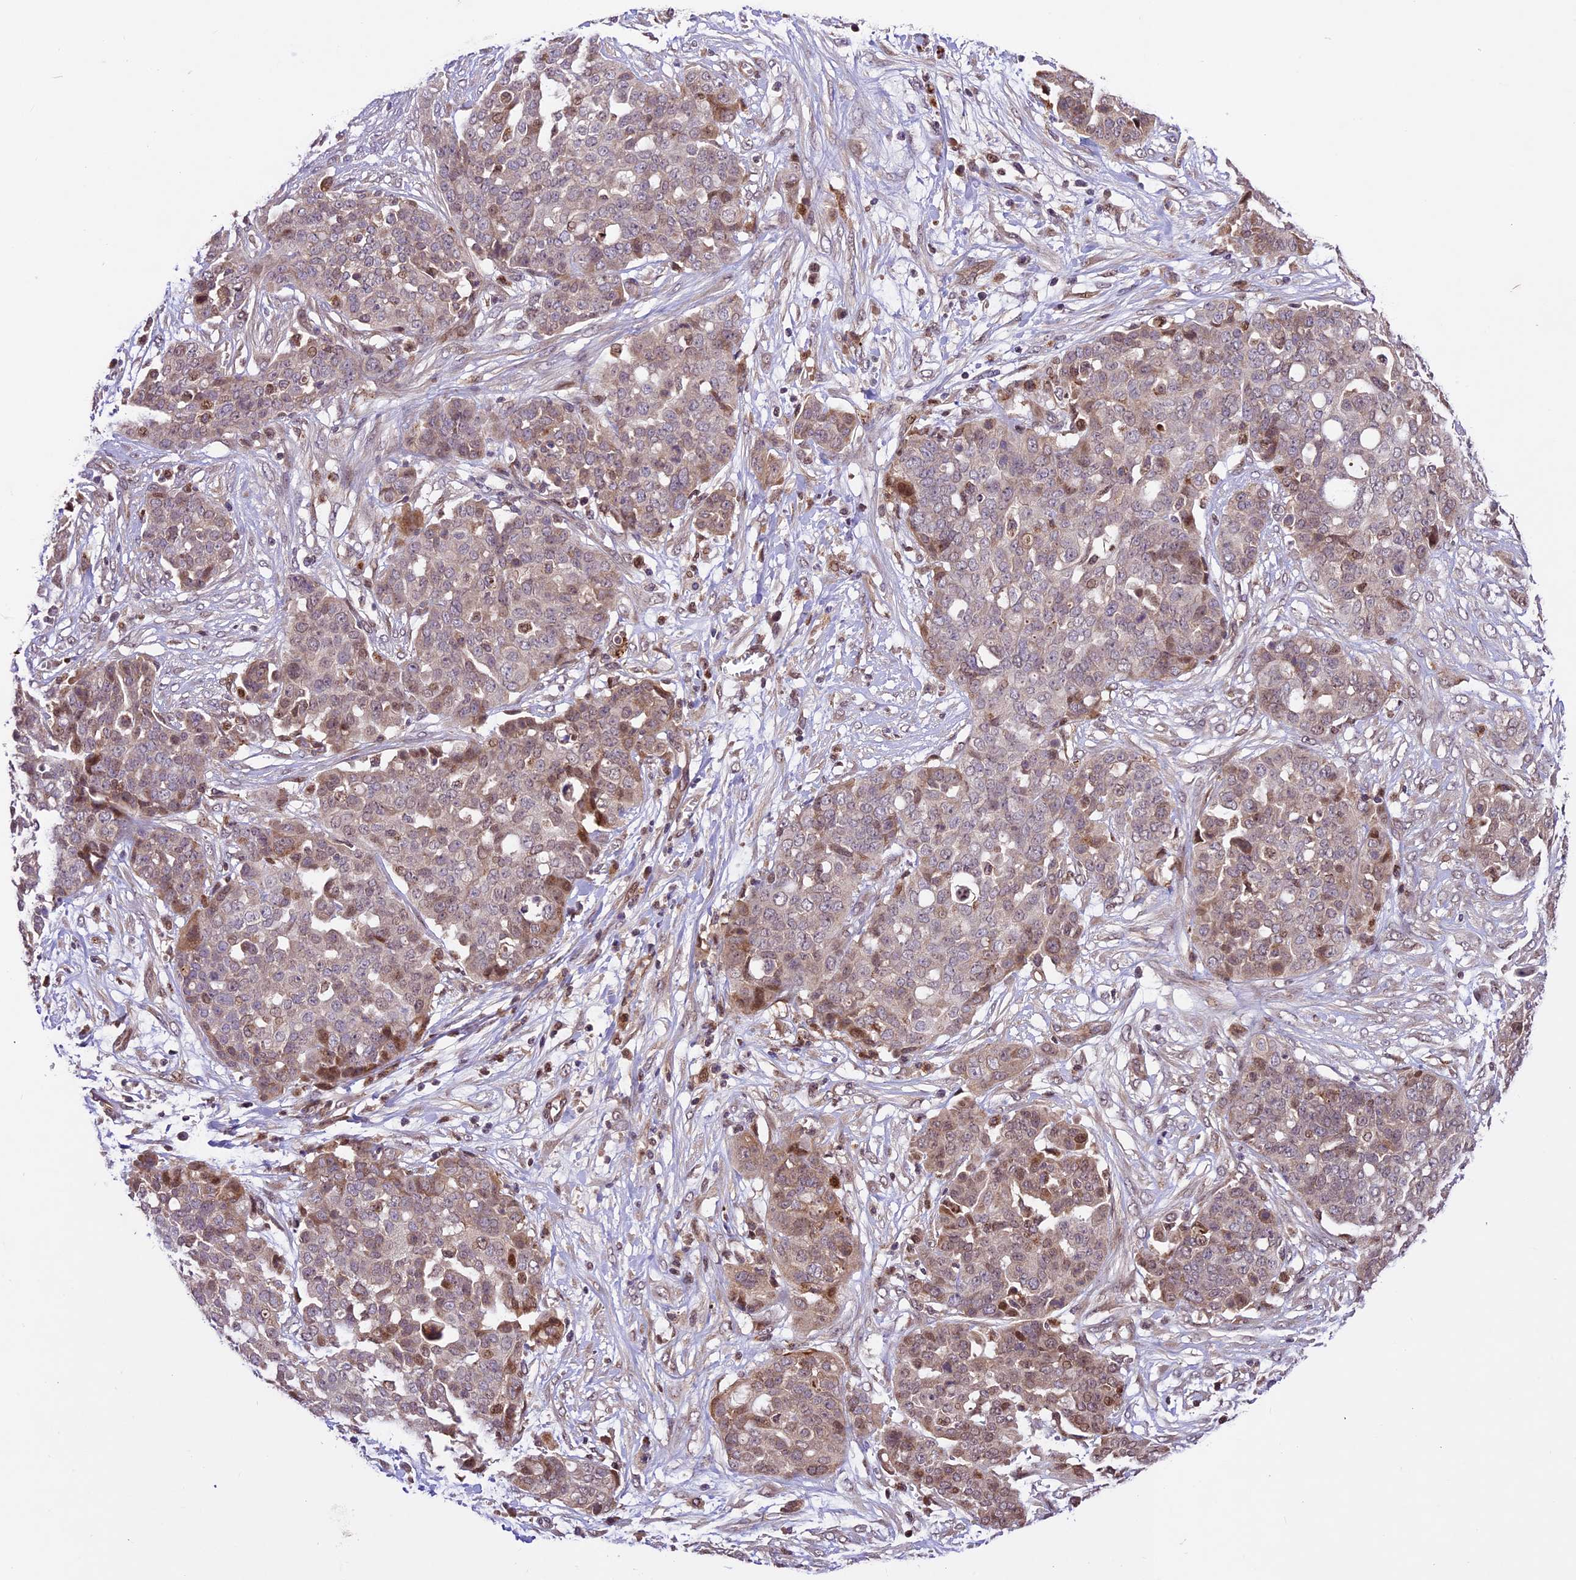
{"staining": {"intensity": "weak", "quantity": "25%-75%", "location": "cytoplasmic/membranous,nuclear"}, "tissue": "ovarian cancer", "cell_type": "Tumor cells", "image_type": "cancer", "snomed": [{"axis": "morphology", "description": "Cystadenocarcinoma, serous, NOS"}, {"axis": "topography", "description": "Soft tissue"}, {"axis": "topography", "description": "Ovary"}], "caption": "Protein analysis of ovarian cancer (serous cystadenocarcinoma) tissue exhibits weak cytoplasmic/membranous and nuclear staining in about 25%-75% of tumor cells.", "gene": "CCSER1", "patient": {"sex": "female", "age": 57}}